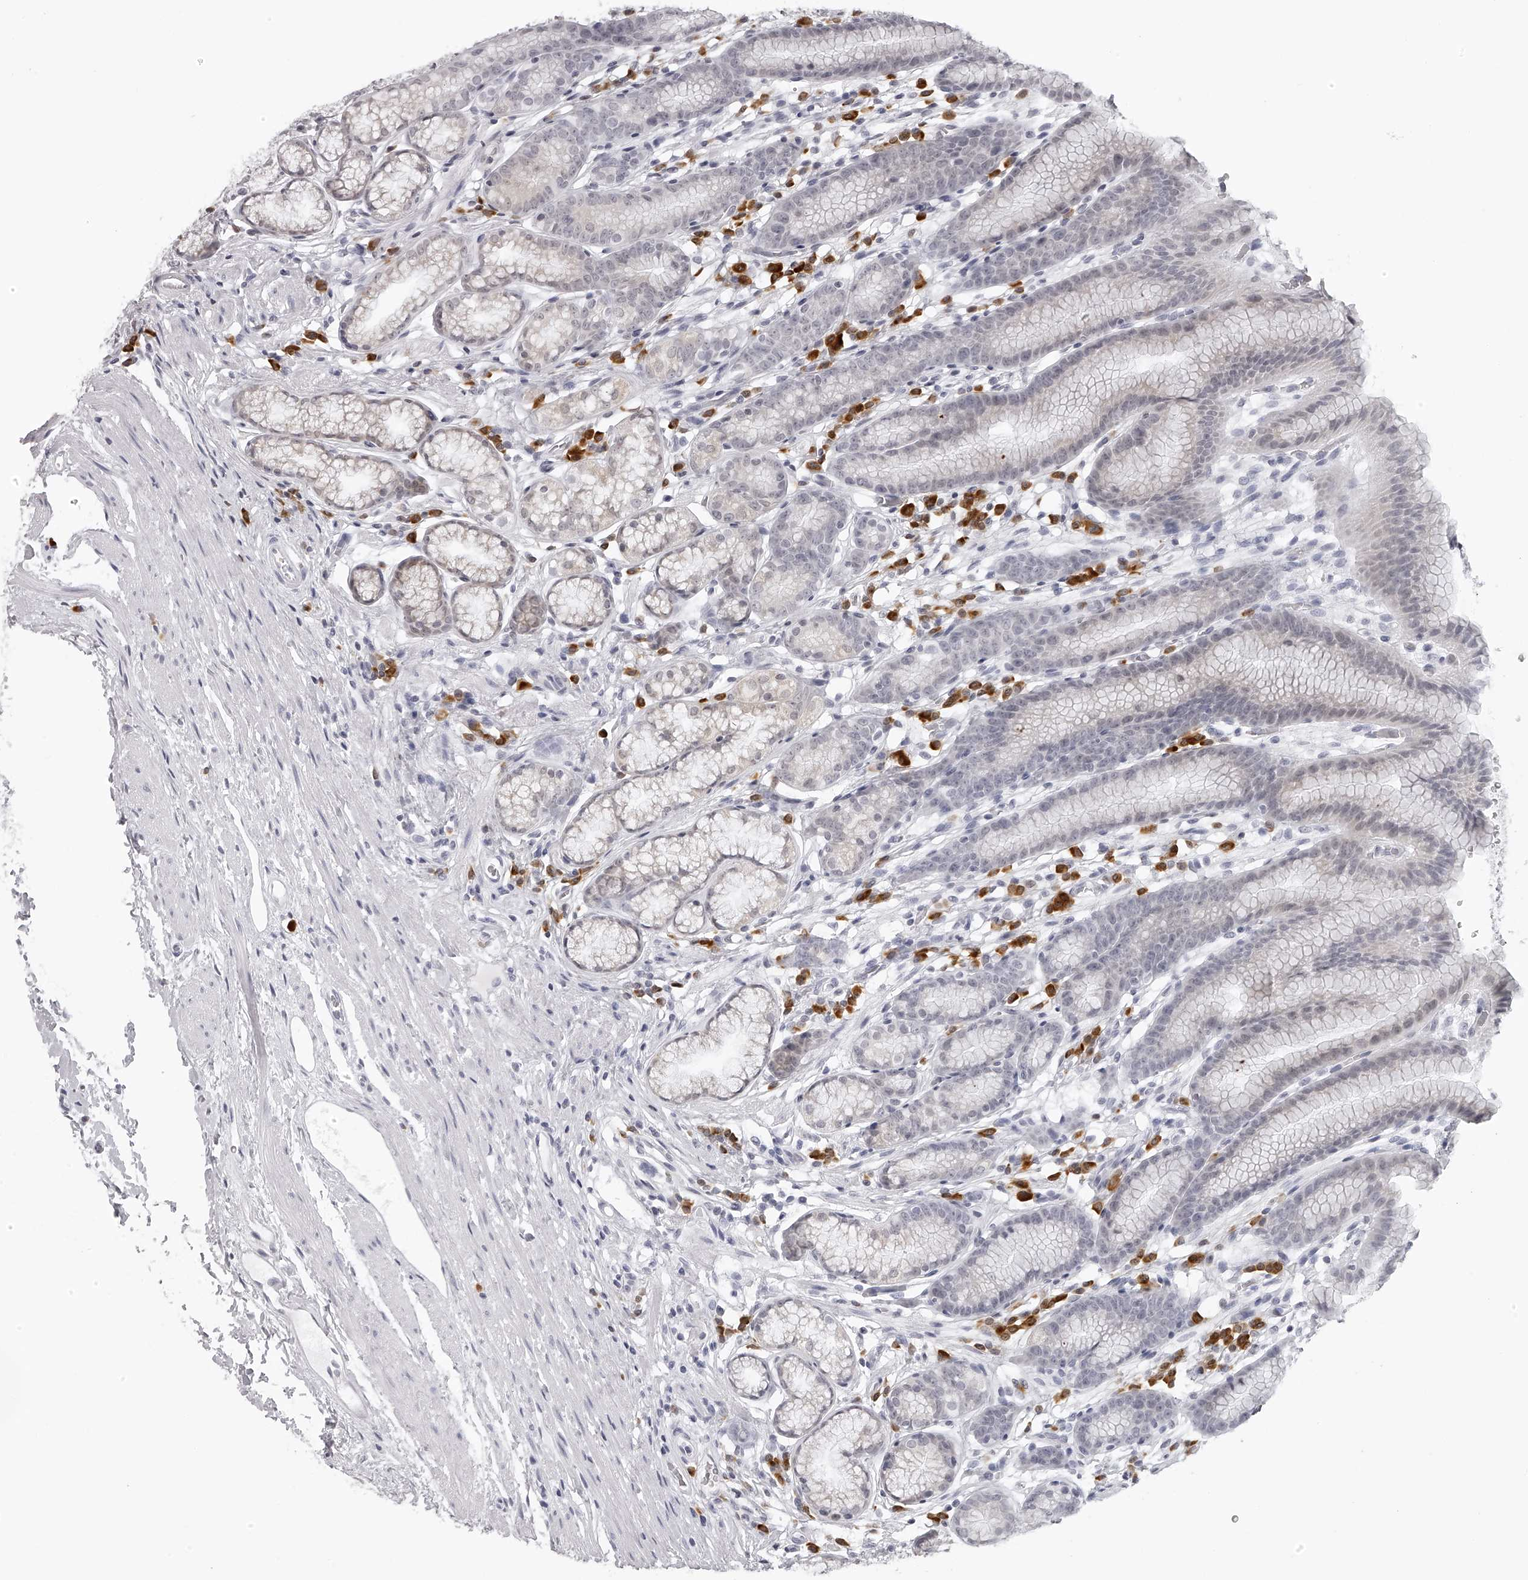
{"staining": {"intensity": "moderate", "quantity": "25%-75%", "location": "cytoplasmic/membranous,nuclear"}, "tissue": "stomach", "cell_type": "Glandular cells", "image_type": "normal", "snomed": [{"axis": "morphology", "description": "Normal tissue, NOS"}, {"axis": "topography", "description": "Stomach"}], "caption": "Immunohistochemical staining of normal human stomach demonstrates 25%-75% levels of moderate cytoplasmic/membranous,nuclear protein staining in approximately 25%-75% of glandular cells.", "gene": "SEC11C", "patient": {"sex": "male", "age": 42}}